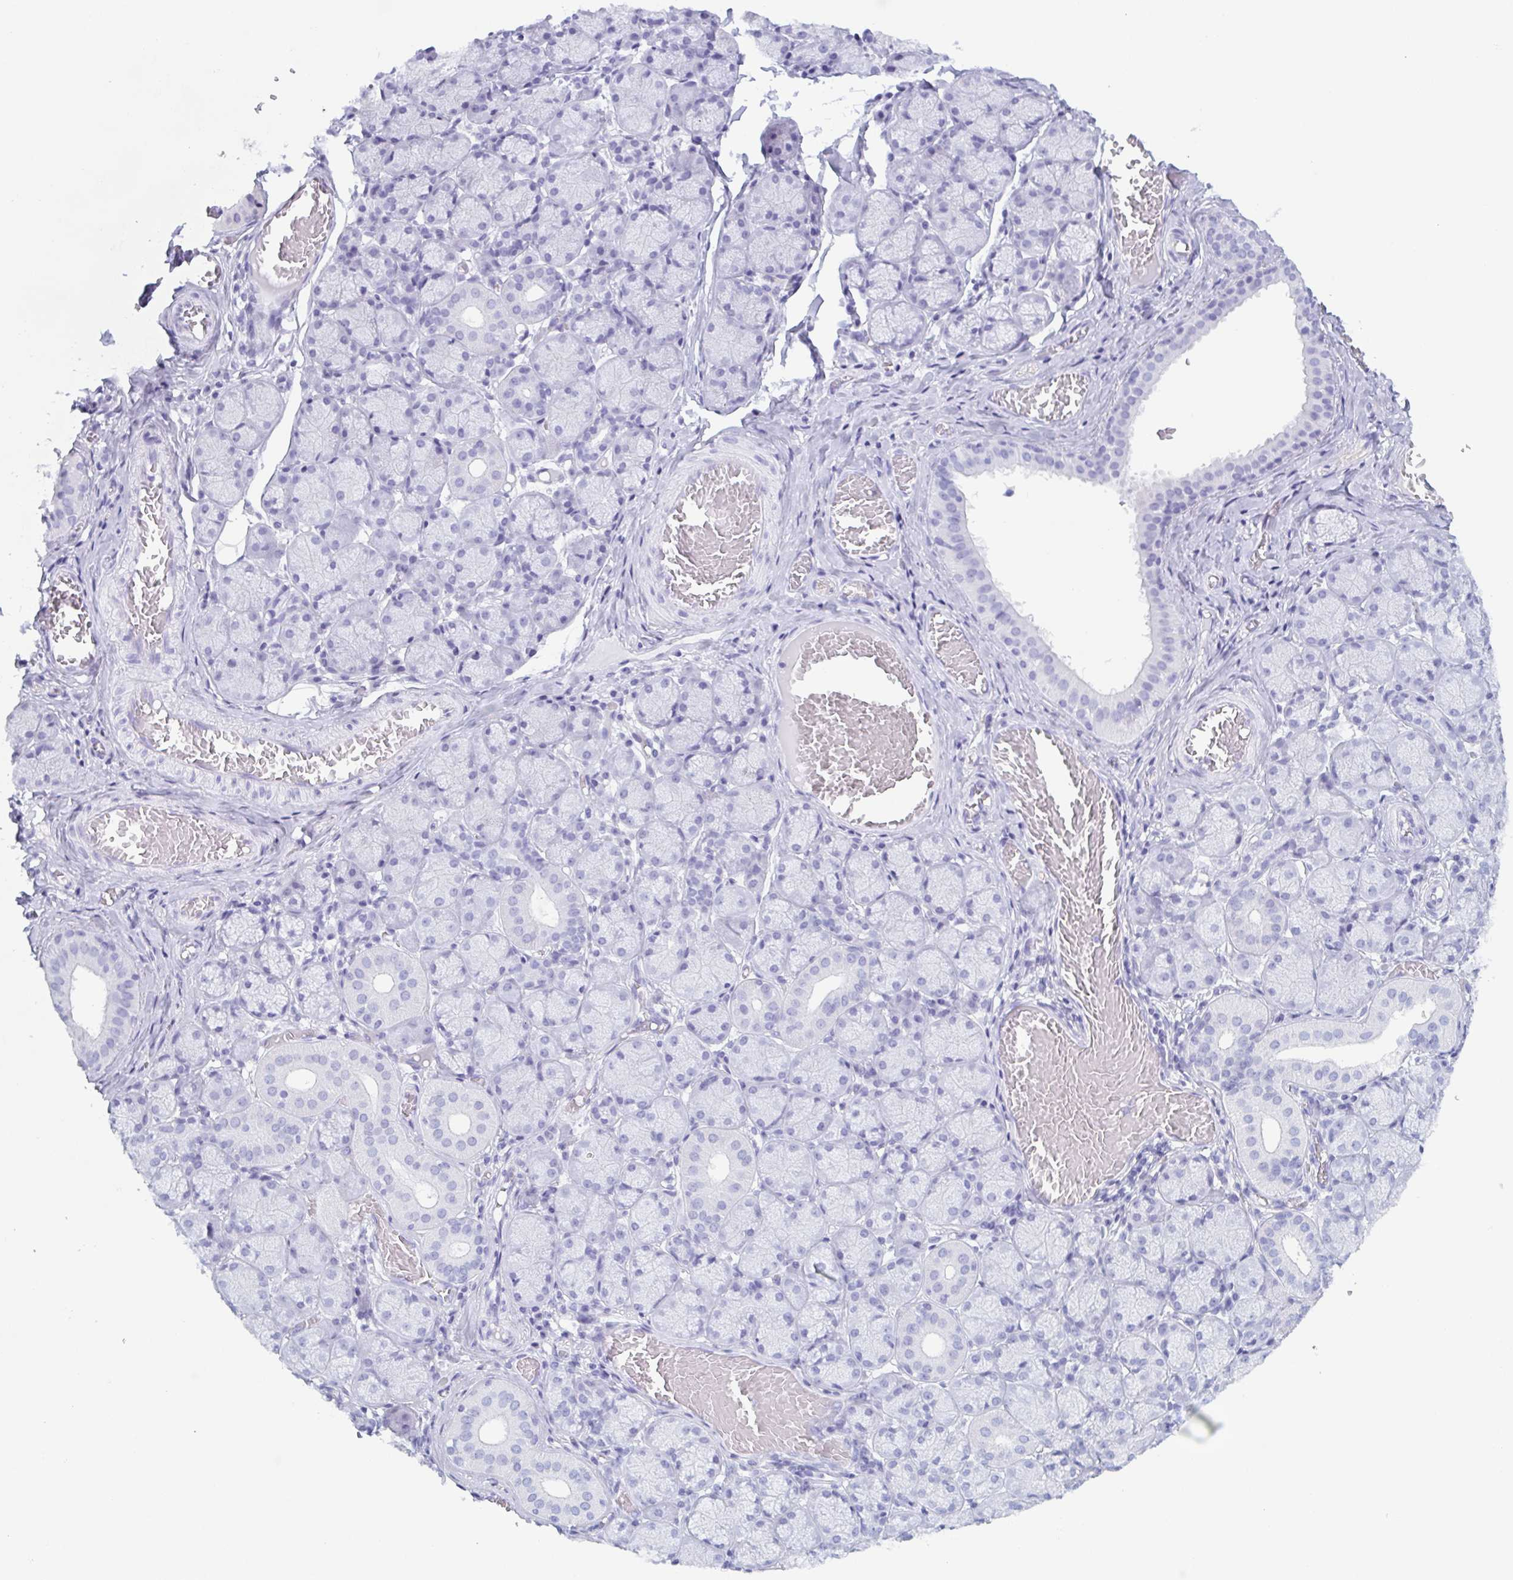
{"staining": {"intensity": "negative", "quantity": "none", "location": "none"}, "tissue": "salivary gland", "cell_type": "Glandular cells", "image_type": "normal", "snomed": [{"axis": "morphology", "description": "Normal tissue, NOS"}, {"axis": "topography", "description": "Salivary gland"}, {"axis": "topography", "description": "Peripheral nerve tissue"}], "caption": "The micrograph reveals no significant expression in glandular cells of salivary gland.", "gene": "BPI", "patient": {"sex": "female", "age": 24}}